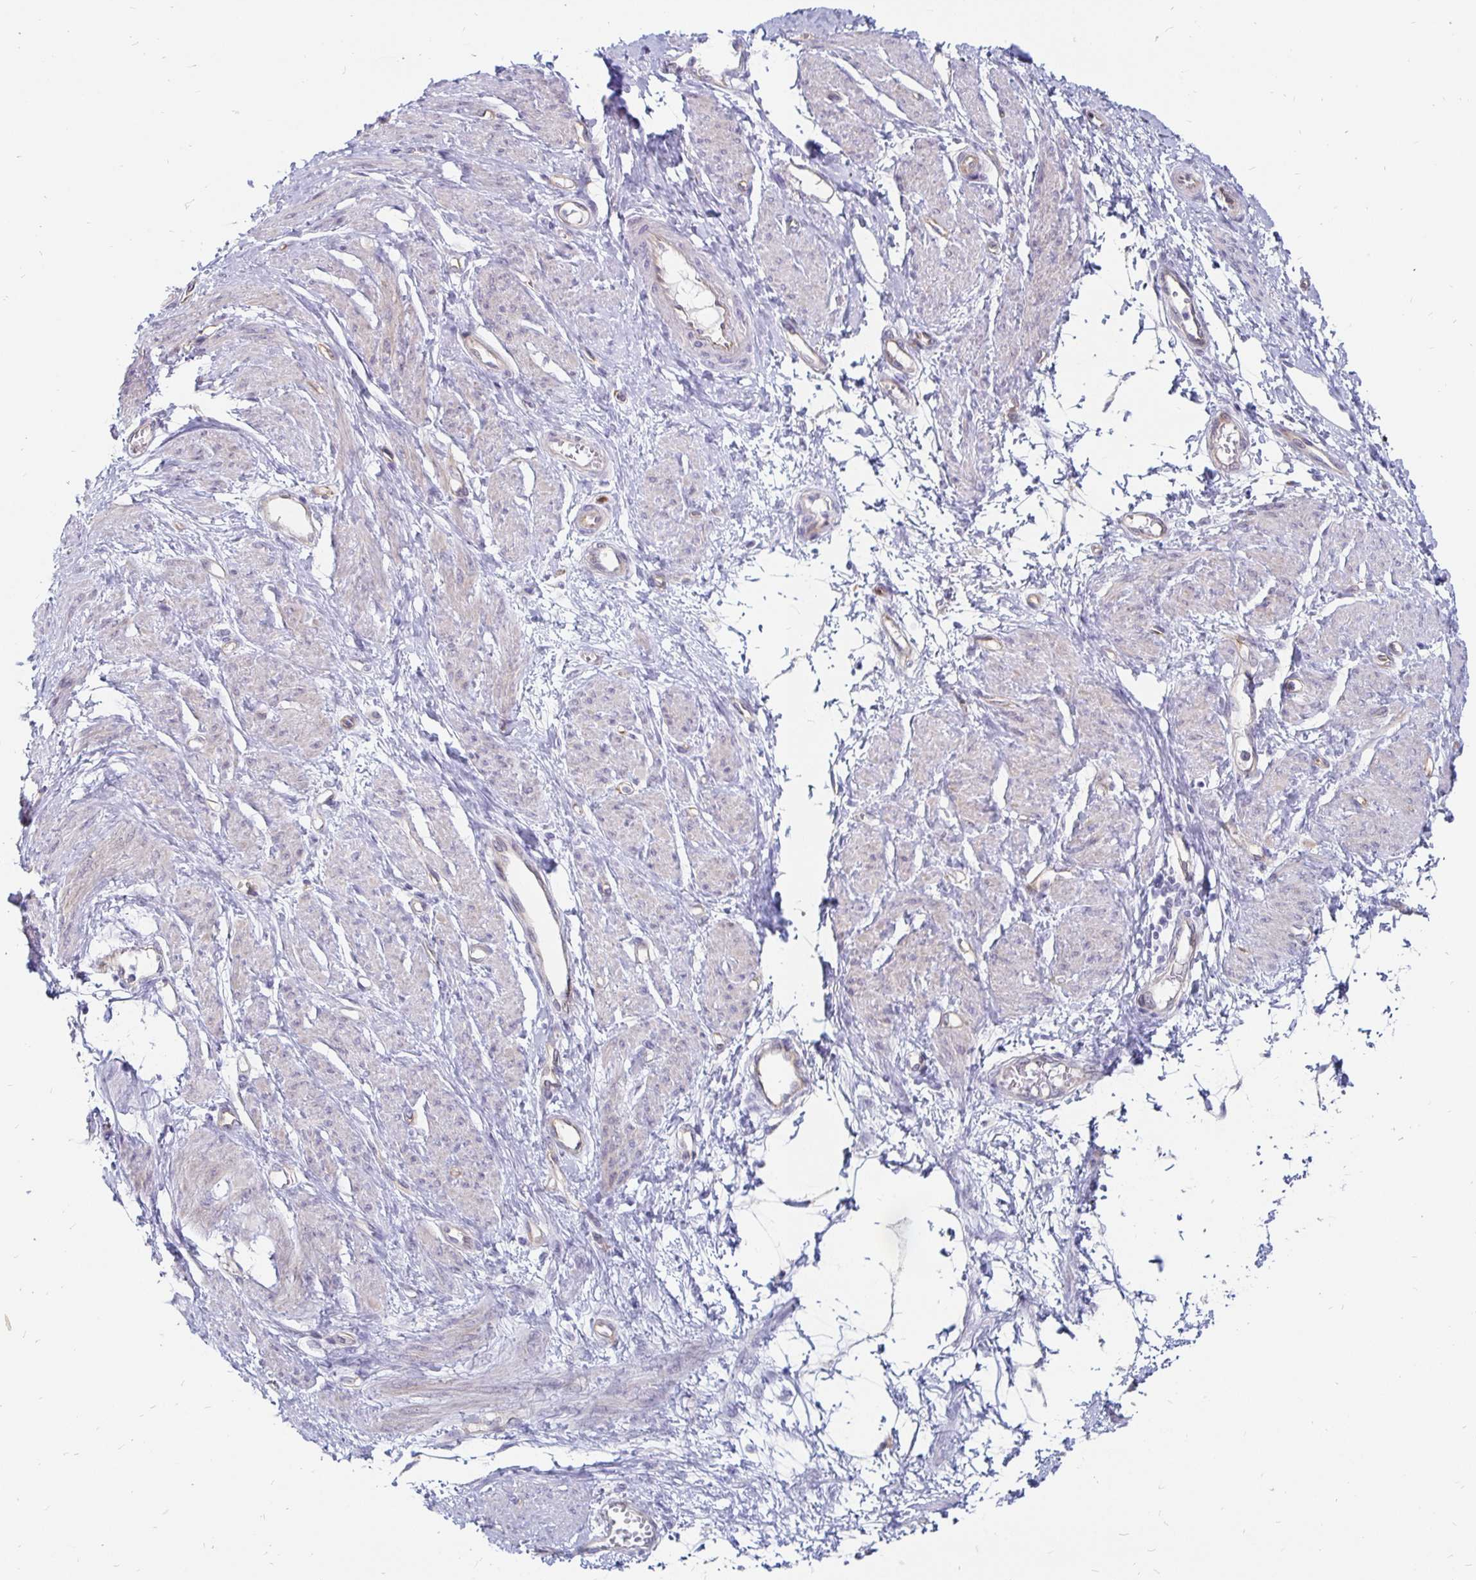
{"staining": {"intensity": "negative", "quantity": "none", "location": "none"}, "tissue": "smooth muscle", "cell_type": "Smooth muscle cells", "image_type": "normal", "snomed": [{"axis": "morphology", "description": "Normal tissue, NOS"}, {"axis": "topography", "description": "Smooth muscle"}, {"axis": "topography", "description": "Uterus"}], "caption": "Histopathology image shows no protein expression in smooth muscle cells of benign smooth muscle. (Brightfield microscopy of DAB (3,3'-diaminobenzidine) immunohistochemistry (IHC) at high magnification).", "gene": "CCDC85A", "patient": {"sex": "female", "age": 39}}